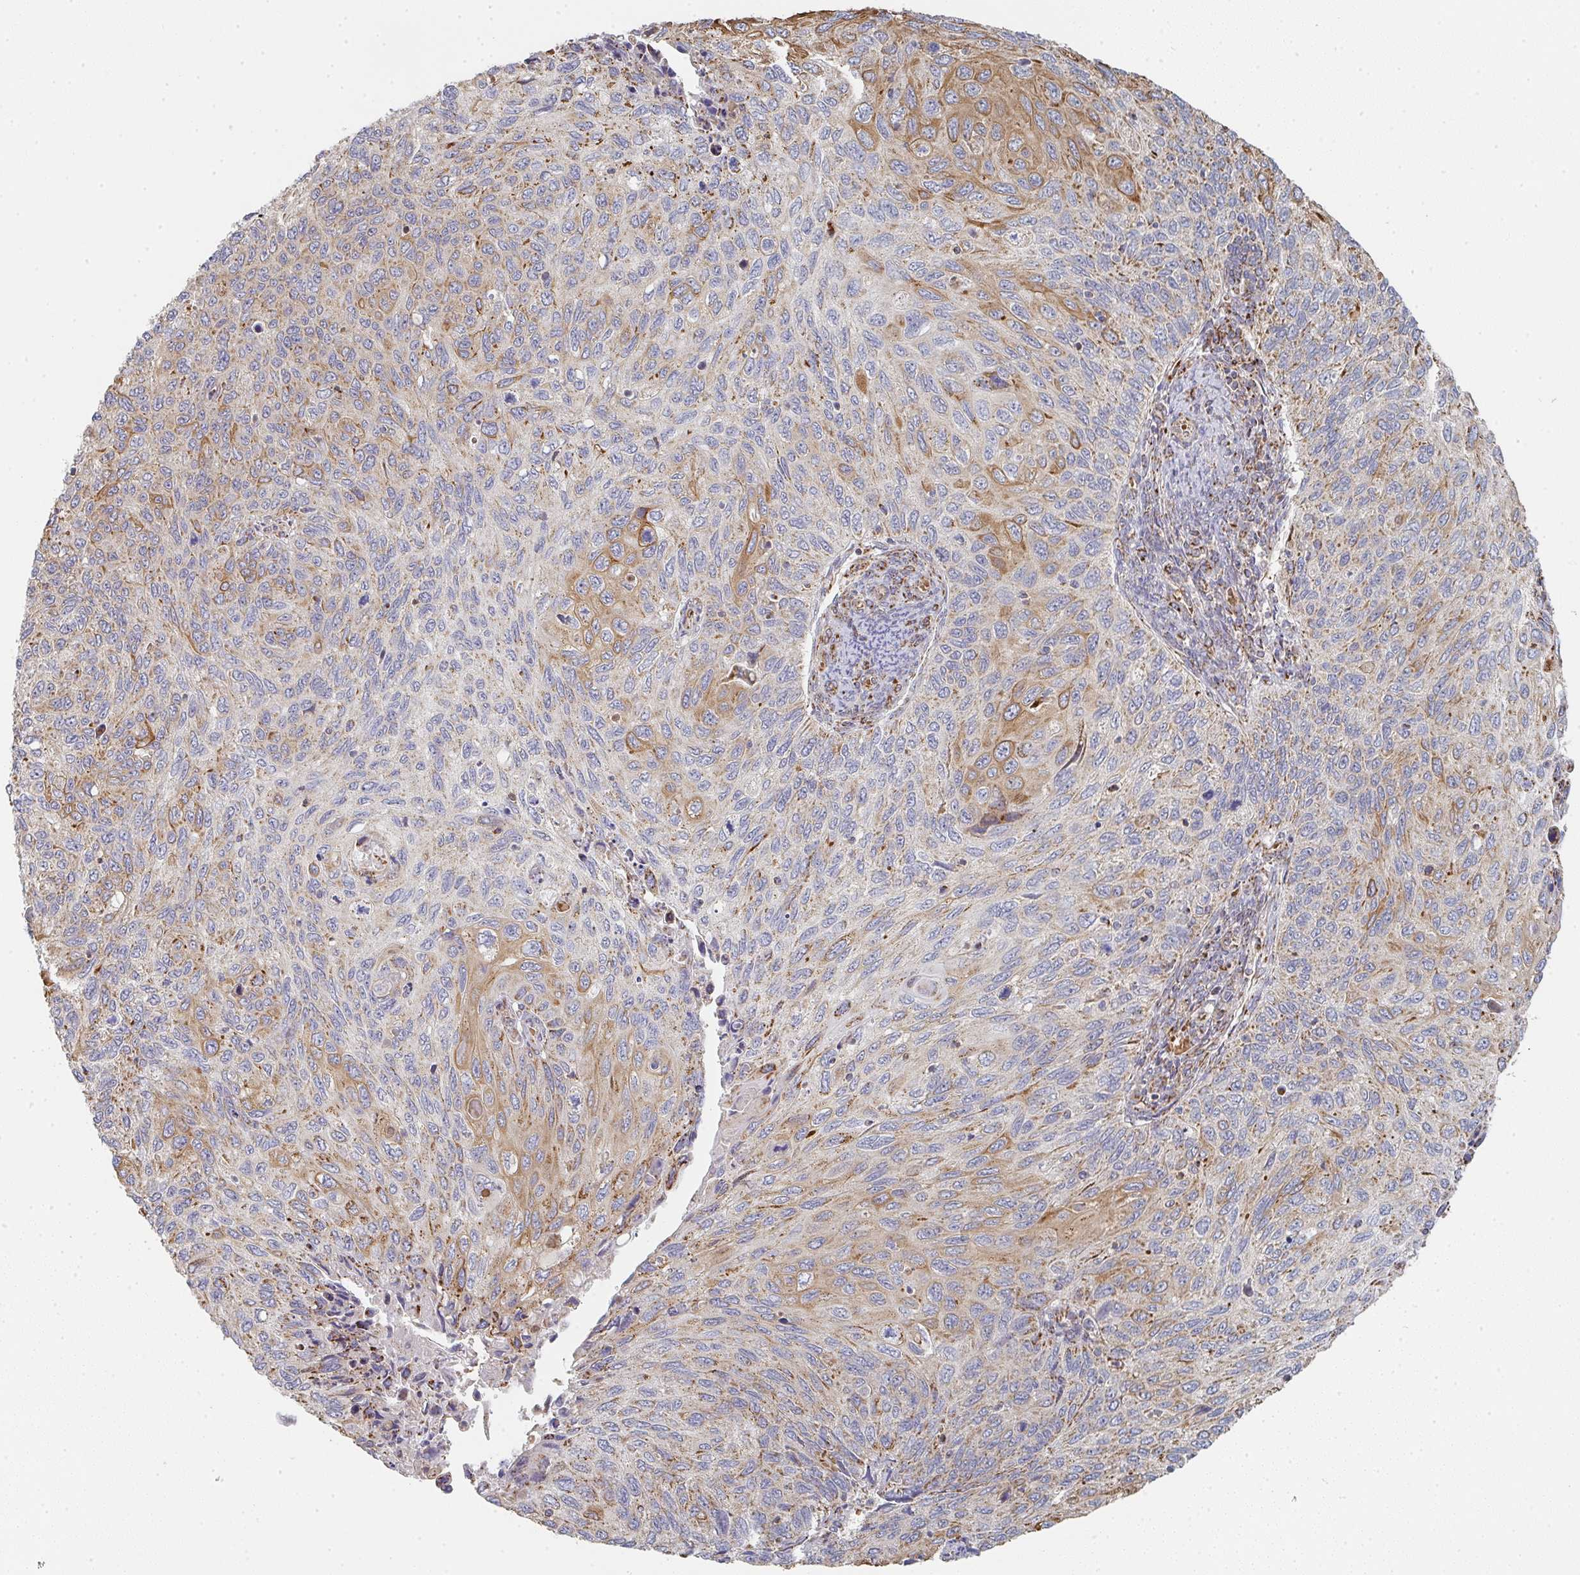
{"staining": {"intensity": "moderate", "quantity": "25%-75%", "location": "cytoplasmic/membranous"}, "tissue": "cervical cancer", "cell_type": "Tumor cells", "image_type": "cancer", "snomed": [{"axis": "morphology", "description": "Squamous cell carcinoma, NOS"}, {"axis": "topography", "description": "Cervix"}], "caption": "Brown immunohistochemical staining in human squamous cell carcinoma (cervical) reveals moderate cytoplasmic/membranous expression in about 25%-75% of tumor cells.", "gene": "ZNF526", "patient": {"sex": "female", "age": 70}}